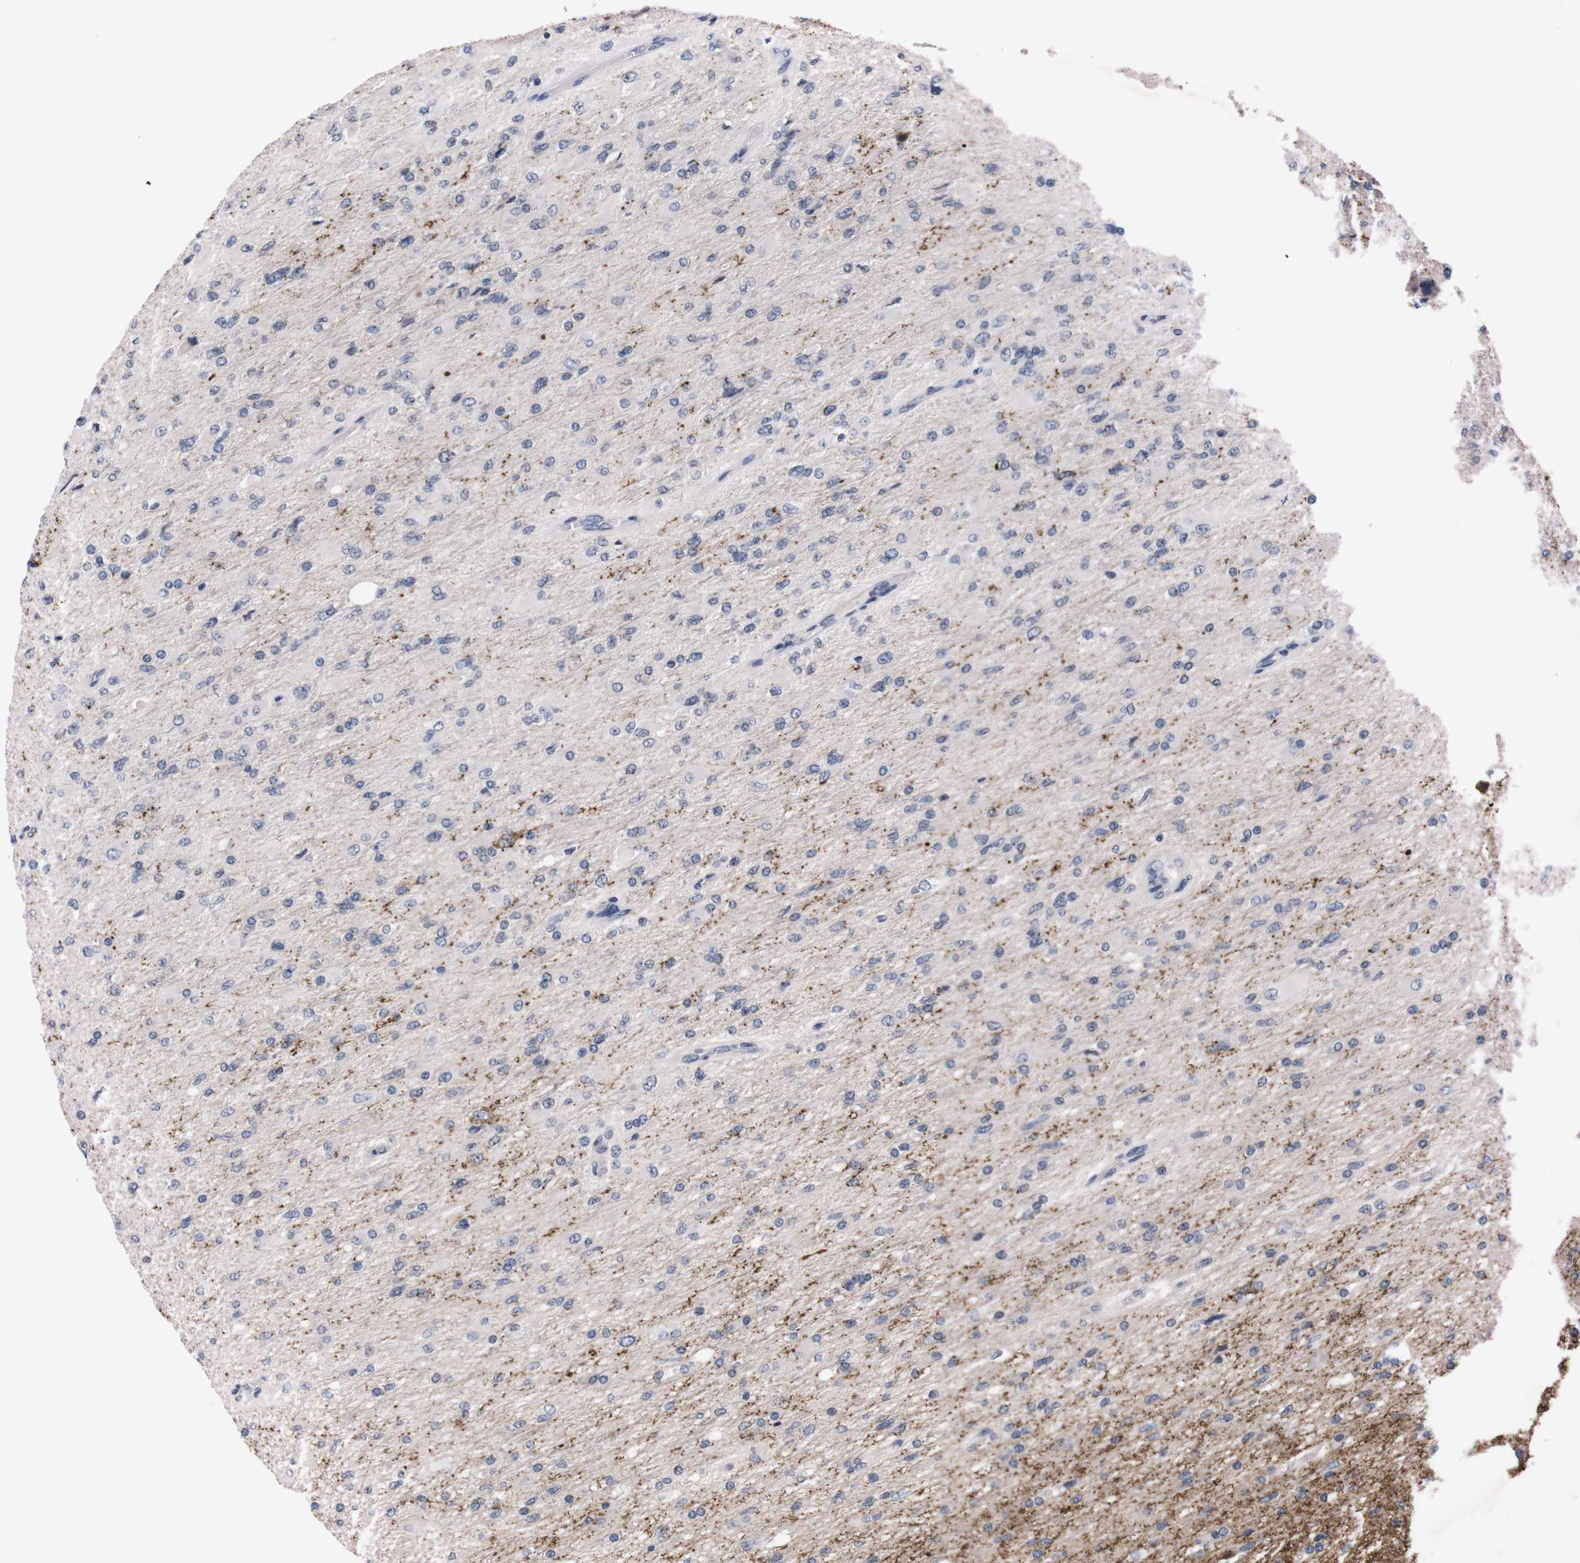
{"staining": {"intensity": "negative", "quantity": "none", "location": "none"}, "tissue": "glioma", "cell_type": "Tumor cells", "image_type": "cancer", "snomed": [{"axis": "morphology", "description": "Glioma, malignant, High grade"}, {"axis": "topography", "description": "Cerebral cortex"}], "caption": "Micrograph shows no significant protein staining in tumor cells of glioma.", "gene": "TNFRSF21", "patient": {"sex": "female", "age": 36}}